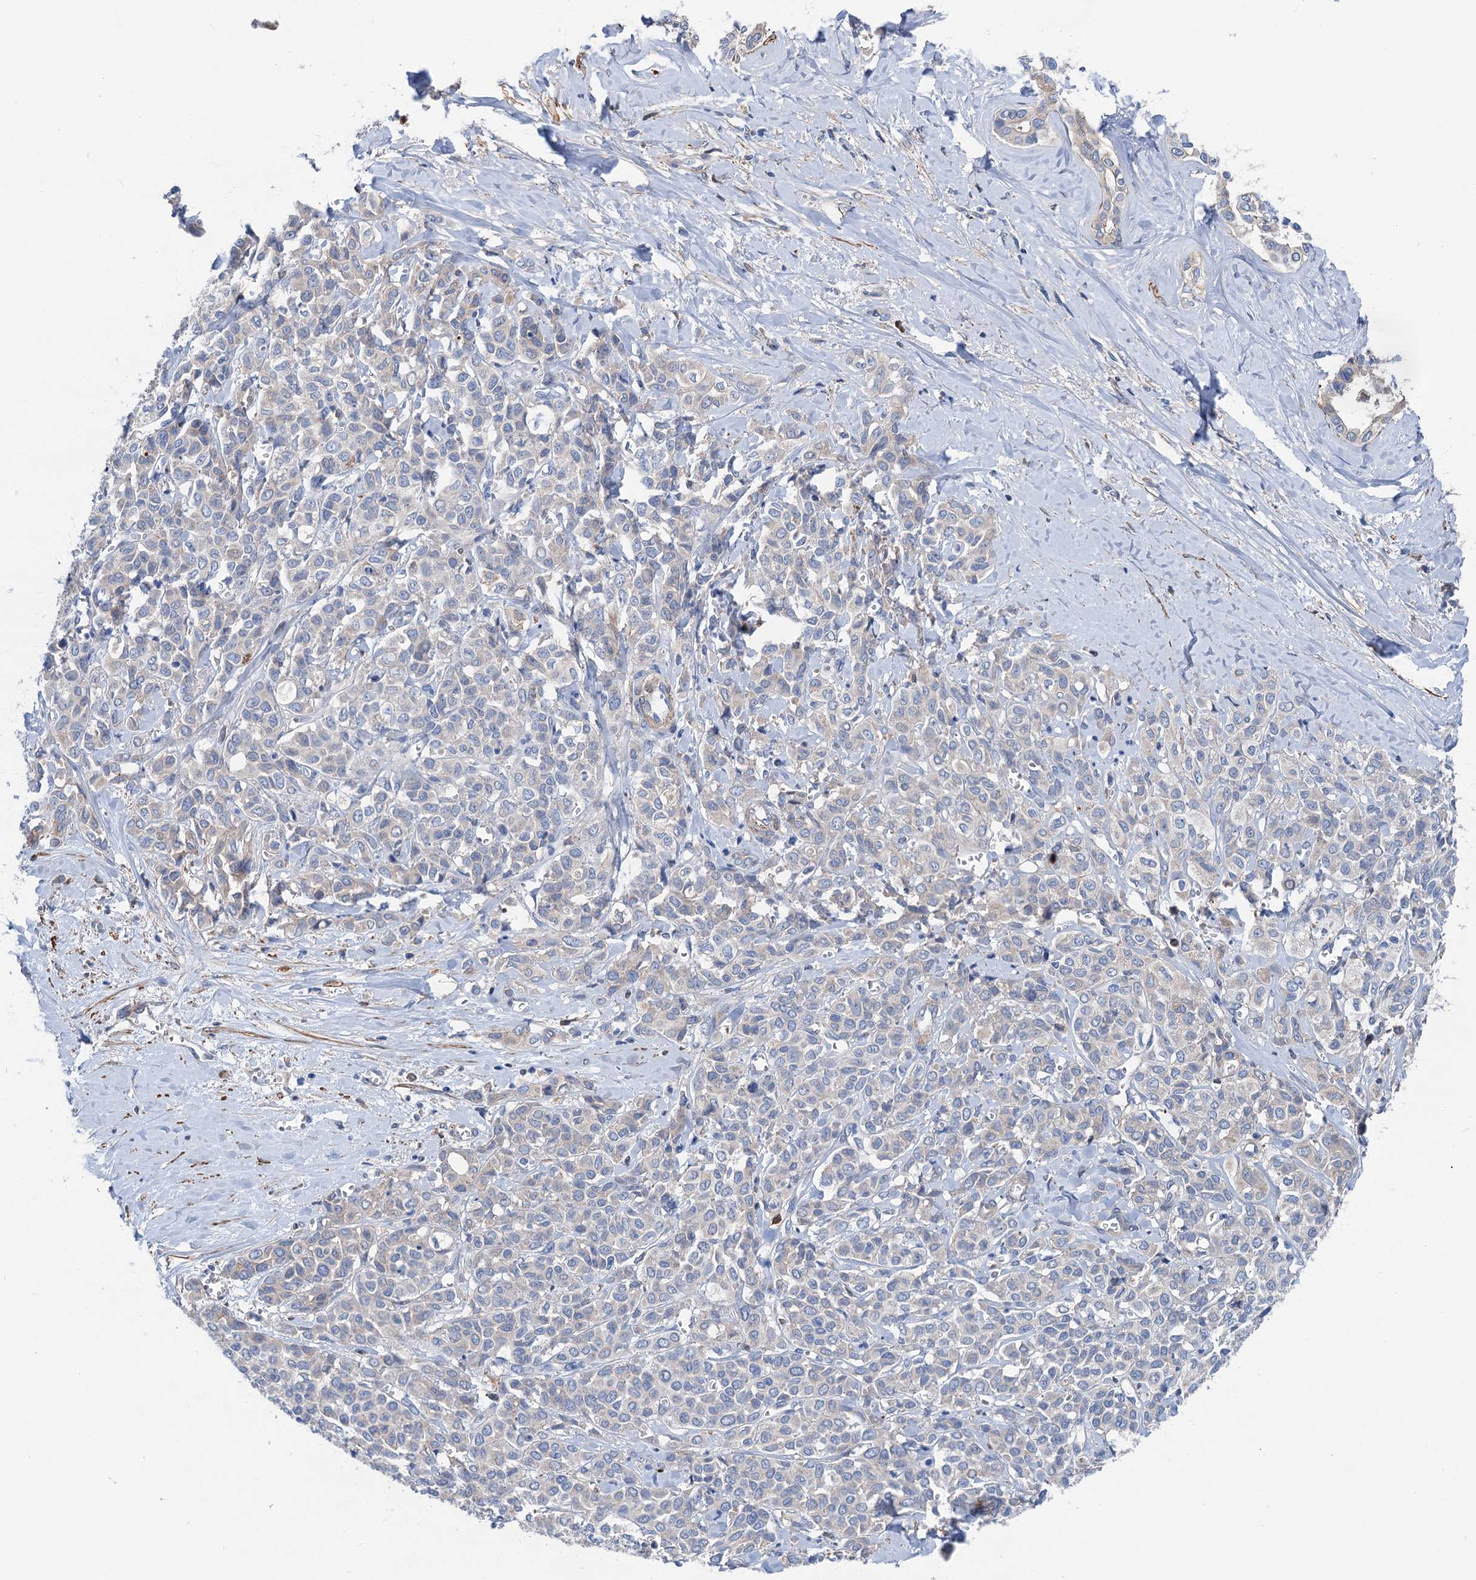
{"staining": {"intensity": "moderate", "quantity": "25%-75%", "location": "cytoplasmic/membranous"}, "tissue": "liver cancer", "cell_type": "Tumor cells", "image_type": "cancer", "snomed": [{"axis": "morphology", "description": "Cholangiocarcinoma"}, {"axis": "topography", "description": "Liver"}], "caption": "Immunohistochemical staining of cholangiocarcinoma (liver) shows medium levels of moderate cytoplasmic/membranous positivity in about 25%-75% of tumor cells.", "gene": "CSTPP1", "patient": {"sex": "female", "age": 77}}